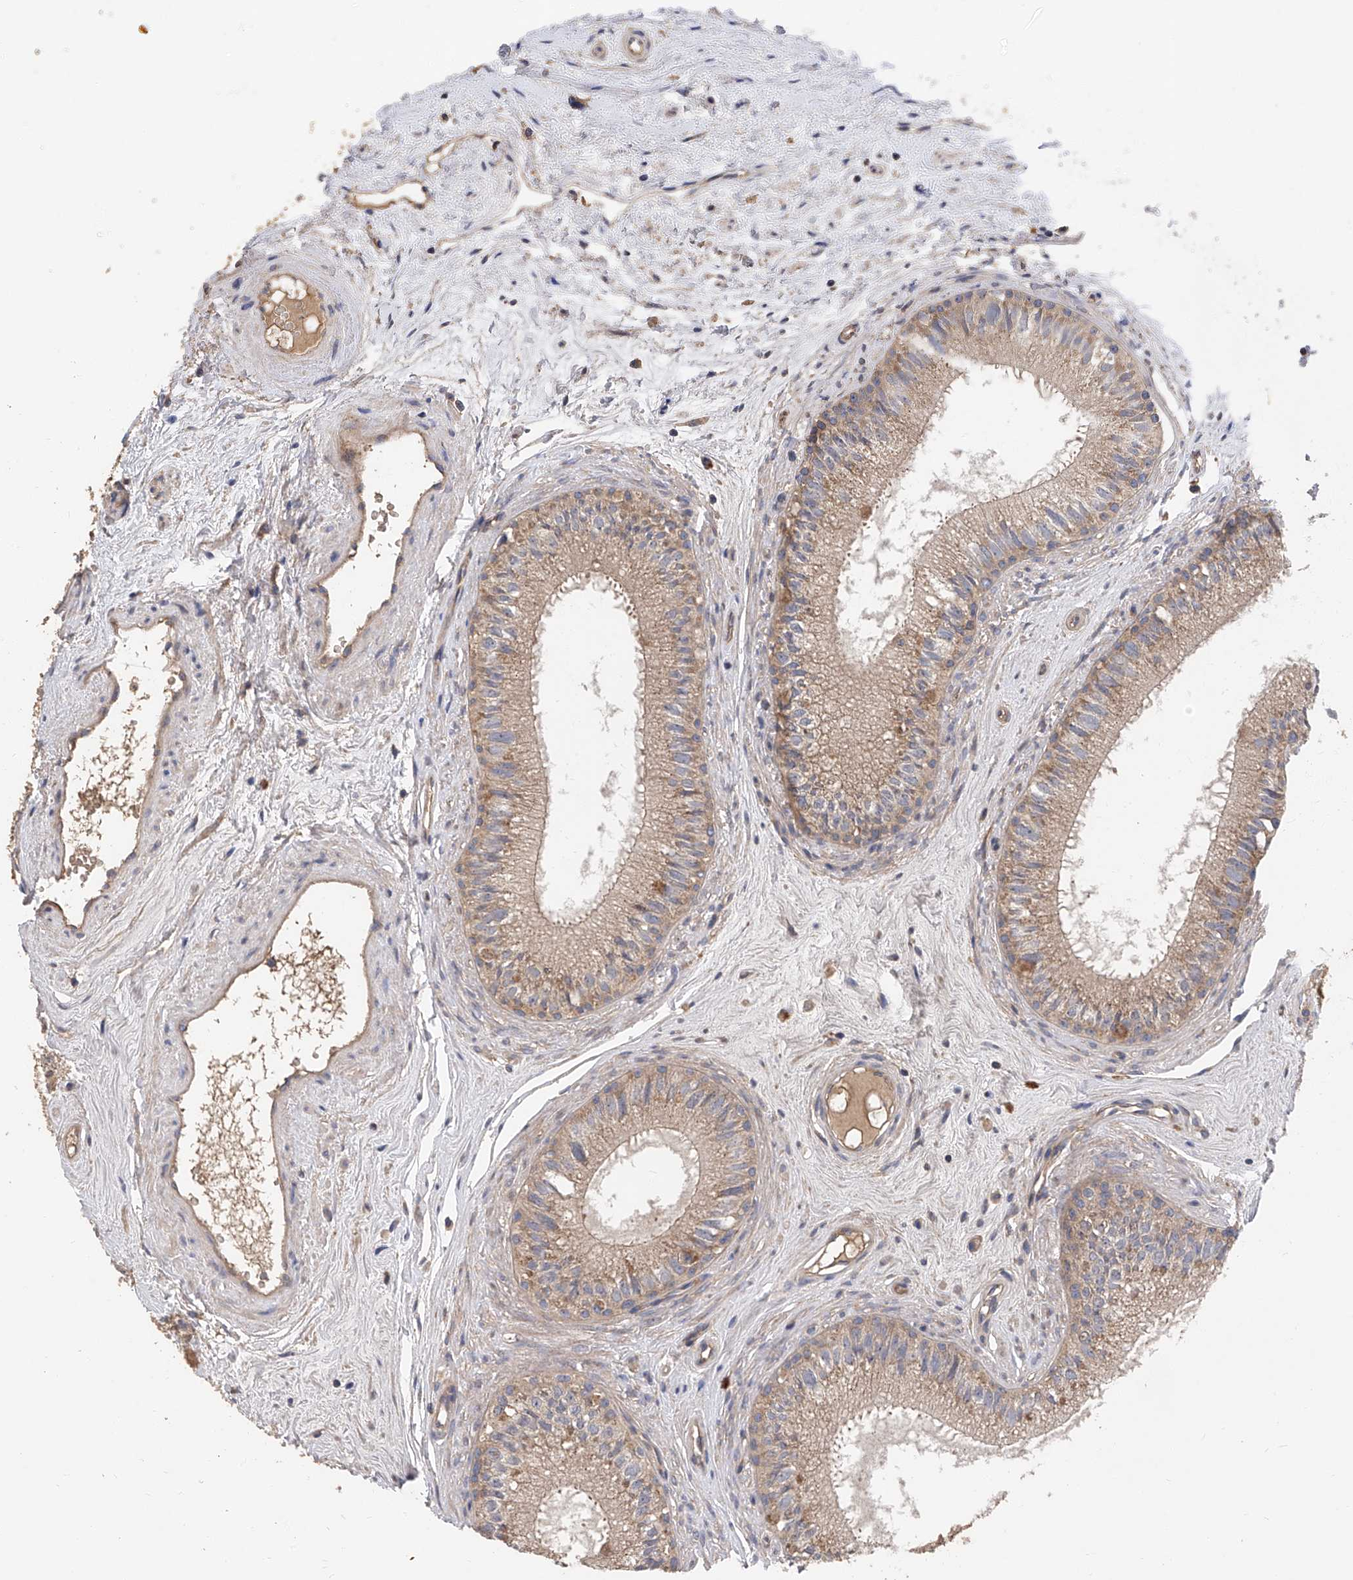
{"staining": {"intensity": "moderate", "quantity": "25%-75%", "location": "cytoplasmic/membranous"}, "tissue": "epididymis", "cell_type": "Glandular cells", "image_type": "normal", "snomed": [{"axis": "morphology", "description": "Normal tissue, NOS"}, {"axis": "topography", "description": "Epididymis"}], "caption": "Brown immunohistochemical staining in unremarkable human epididymis displays moderate cytoplasmic/membranous expression in about 25%-75% of glandular cells. (brown staining indicates protein expression, while blue staining denotes nuclei).", "gene": "PTK2", "patient": {"sex": "male", "age": 71}}